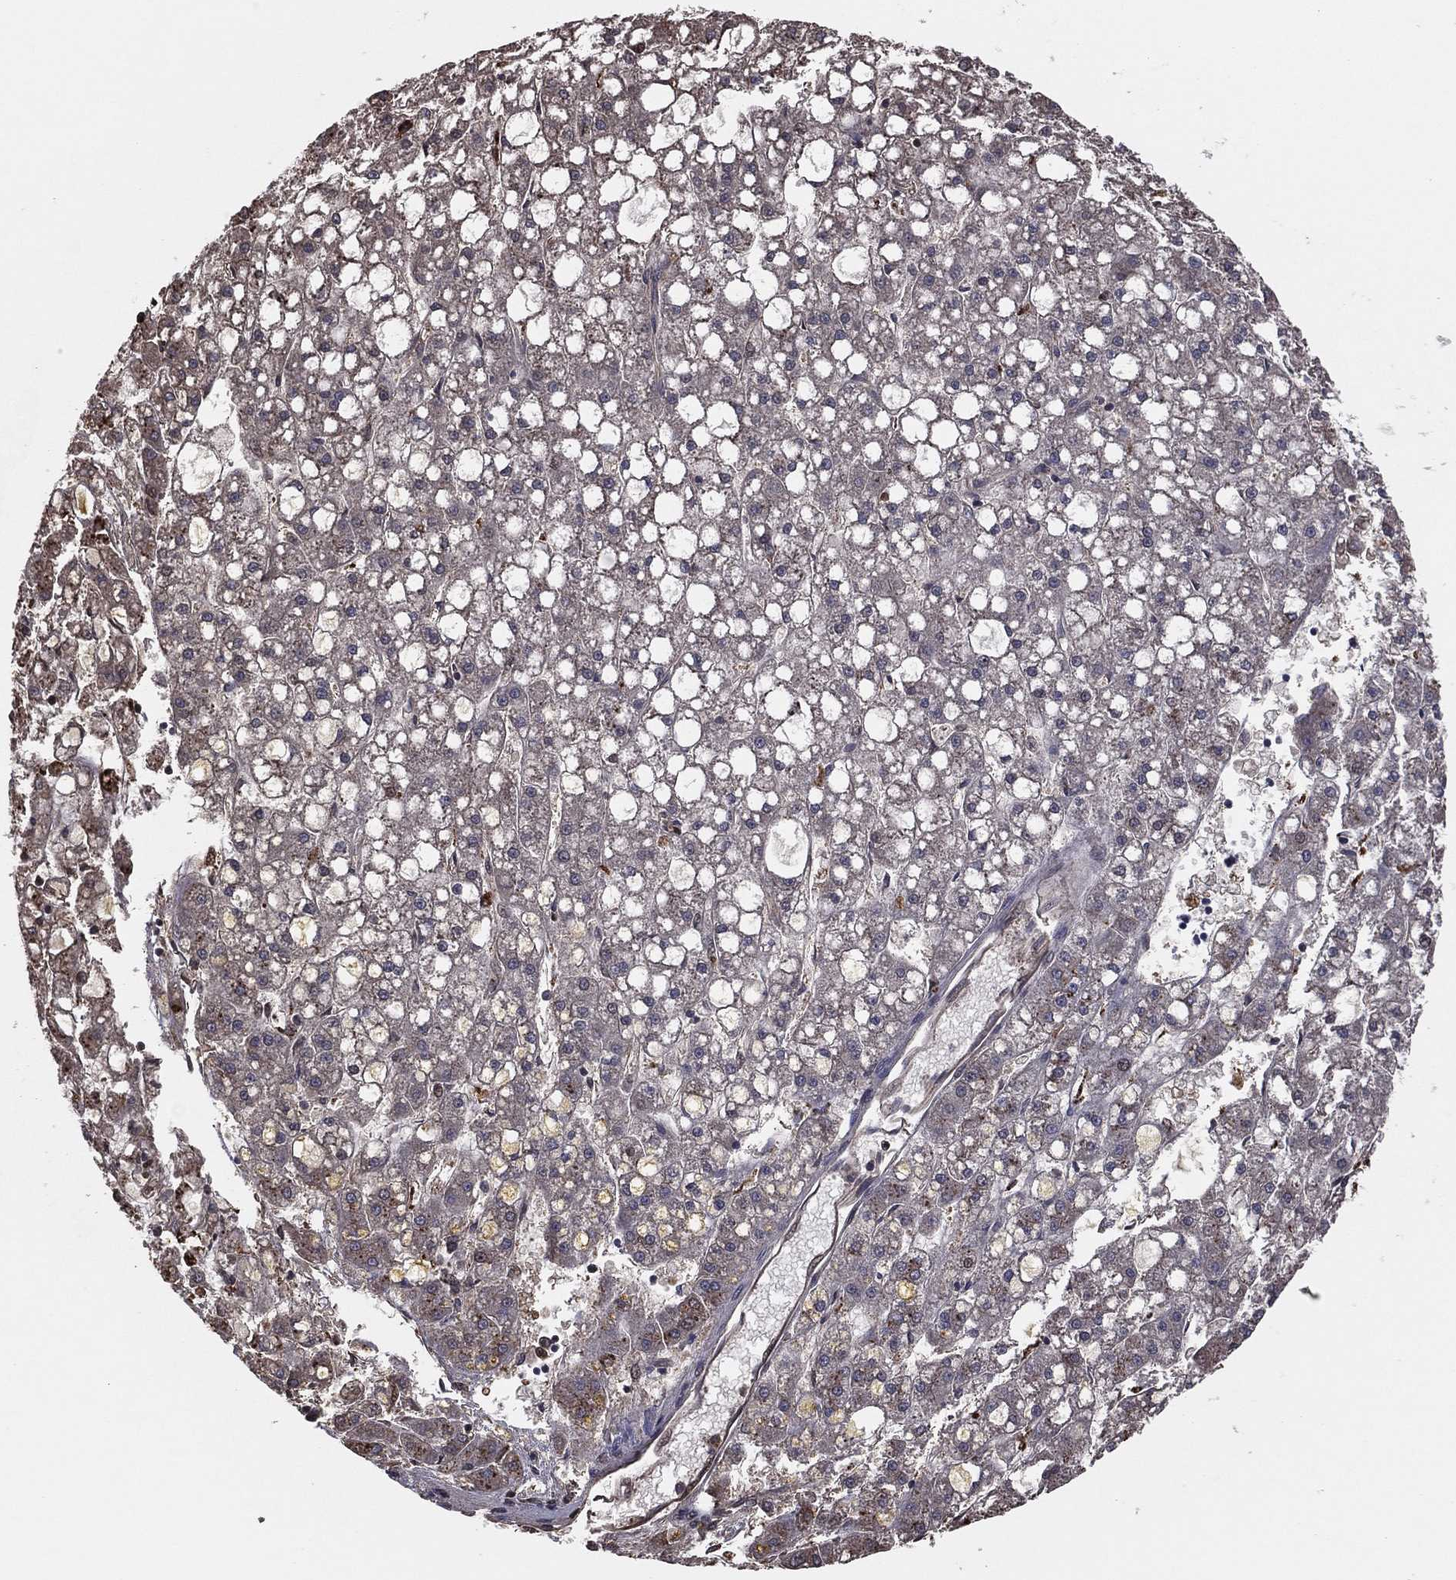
{"staining": {"intensity": "moderate", "quantity": "<25%", "location": "cytoplasmic/membranous"}, "tissue": "liver cancer", "cell_type": "Tumor cells", "image_type": "cancer", "snomed": [{"axis": "morphology", "description": "Carcinoma, Hepatocellular, NOS"}, {"axis": "topography", "description": "Liver"}], "caption": "A high-resolution image shows IHC staining of liver cancer, which reveals moderate cytoplasmic/membranous staining in about <25% of tumor cells. Nuclei are stained in blue.", "gene": "GAPDH", "patient": {"sex": "male", "age": 67}}